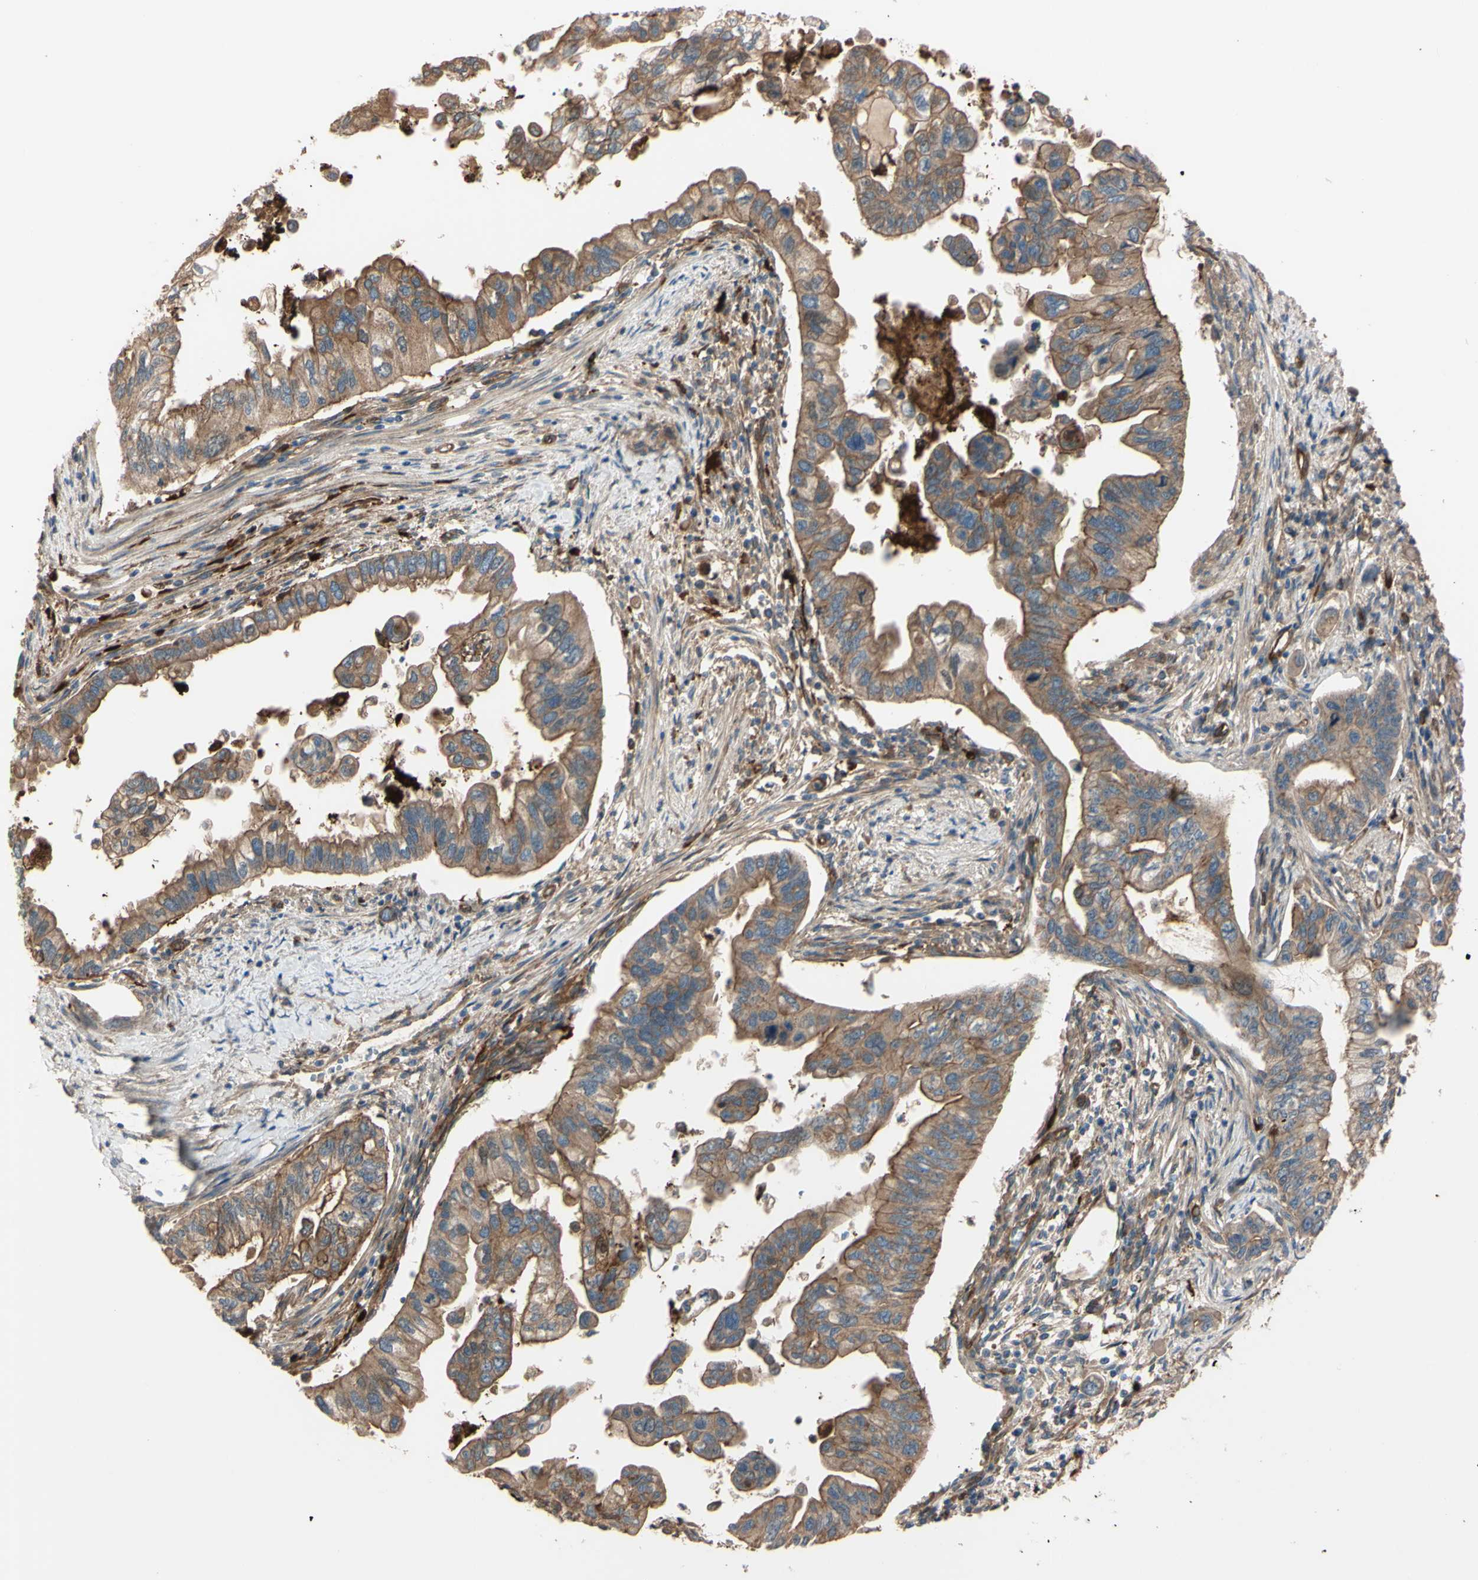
{"staining": {"intensity": "strong", "quantity": ">75%", "location": "cytoplasmic/membranous"}, "tissue": "pancreatic cancer", "cell_type": "Tumor cells", "image_type": "cancer", "snomed": [{"axis": "morphology", "description": "Normal tissue, NOS"}, {"axis": "topography", "description": "Pancreas"}], "caption": "A high-resolution micrograph shows immunohistochemistry staining of pancreatic cancer, which reveals strong cytoplasmic/membranous positivity in approximately >75% of tumor cells. Using DAB (brown) and hematoxylin (blue) stains, captured at high magnification using brightfield microscopy.", "gene": "PTPN12", "patient": {"sex": "male", "age": 42}}